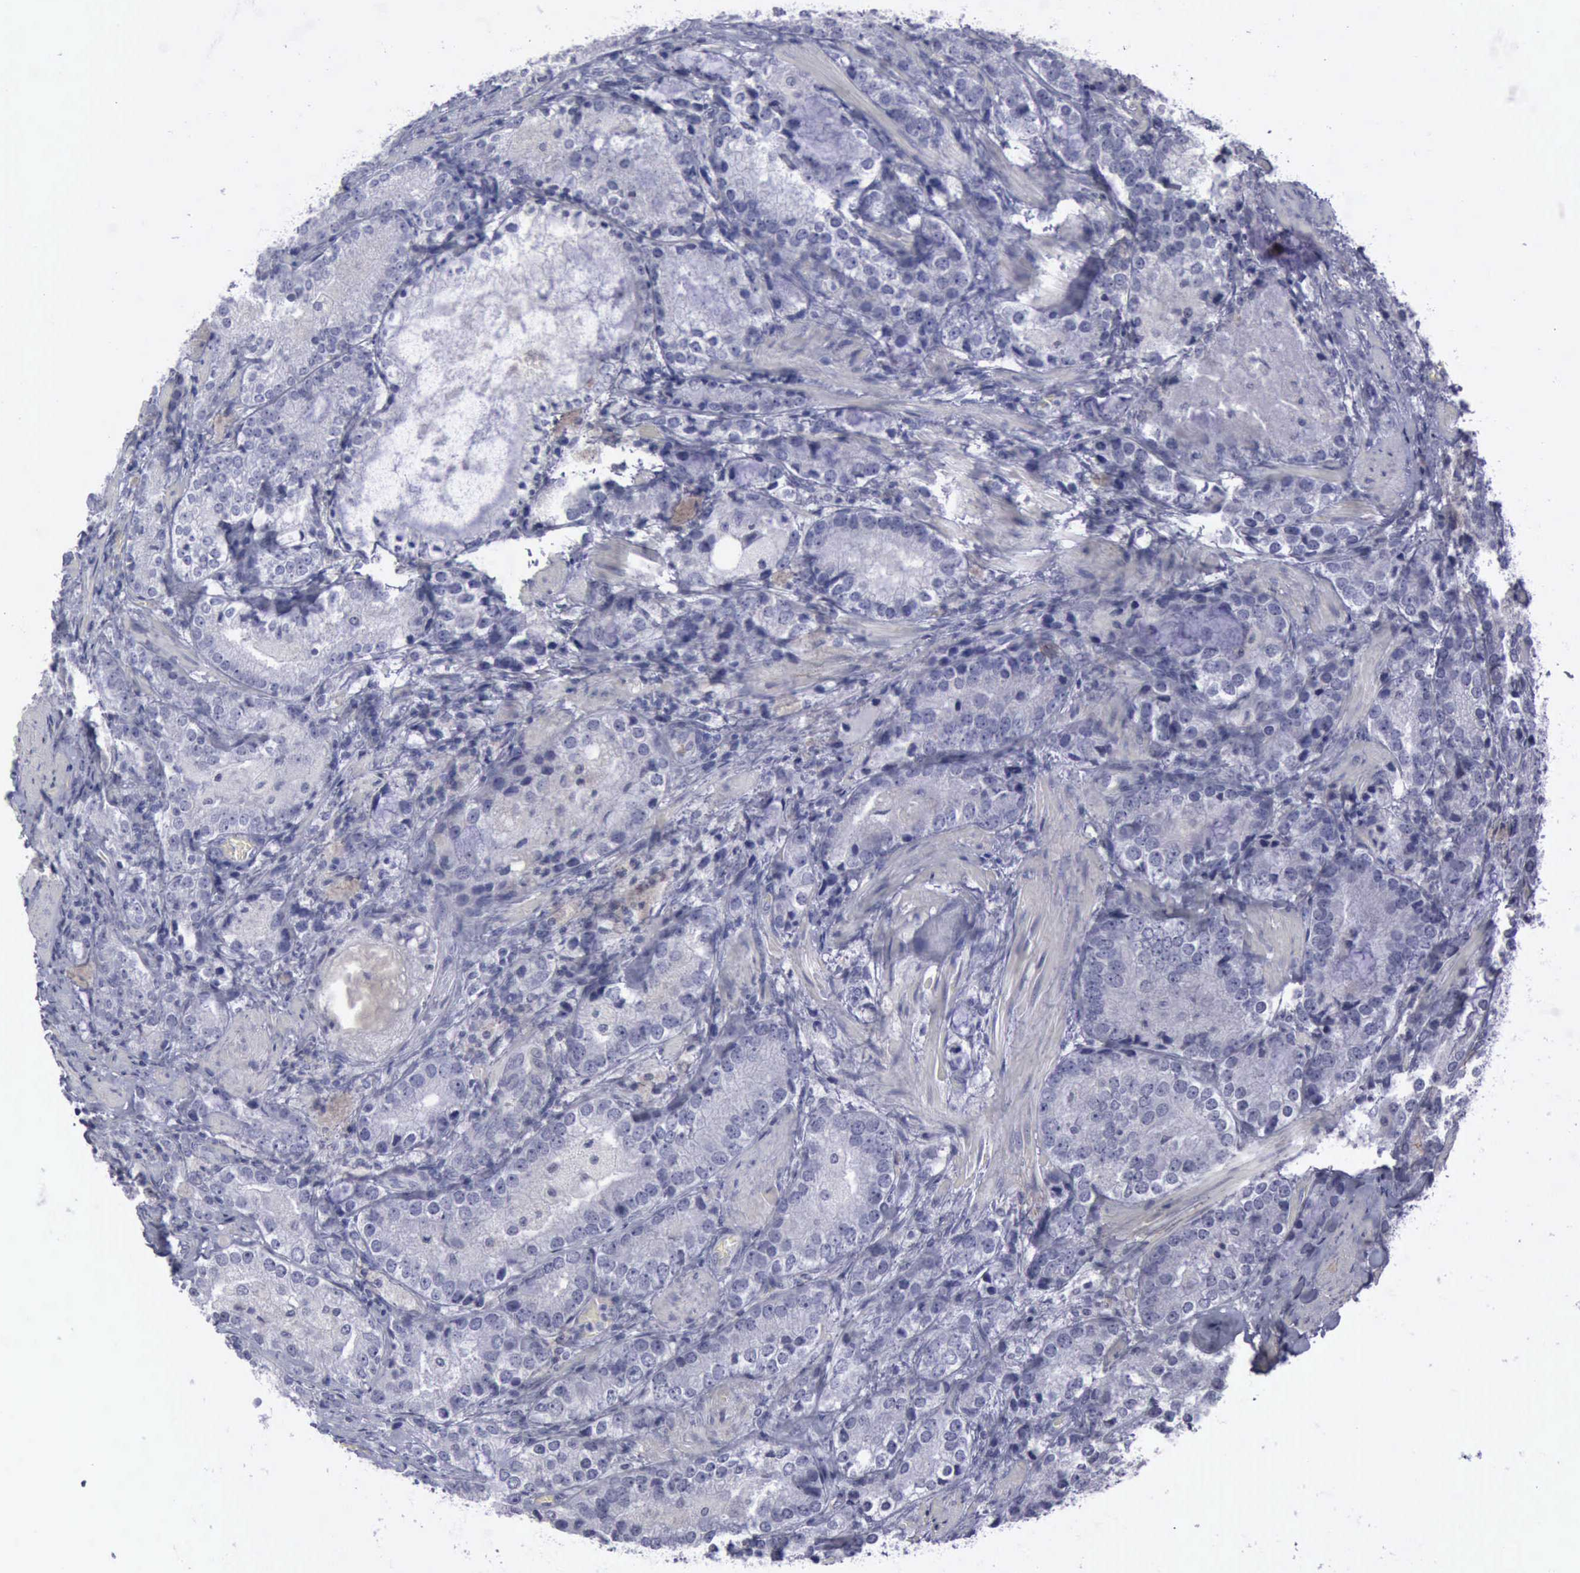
{"staining": {"intensity": "negative", "quantity": "none", "location": "none"}, "tissue": "prostate cancer", "cell_type": "Tumor cells", "image_type": "cancer", "snomed": [{"axis": "morphology", "description": "Adenocarcinoma, High grade"}, {"axis": "topography", "description": "Prostate"}], "caption": "A micrograph of human high-grade adenocarcinoma (prostate) is negative for staining in tumor cells. The staining was performed using DAB (3,3'-diaminobenzidine) to visualize the protein expression in brown, while the nuclei were stained in blue with hematoxylin (Magnification: 20x).", "gene": "CDH2", "patient": {"sex": "male", "age": 63}}